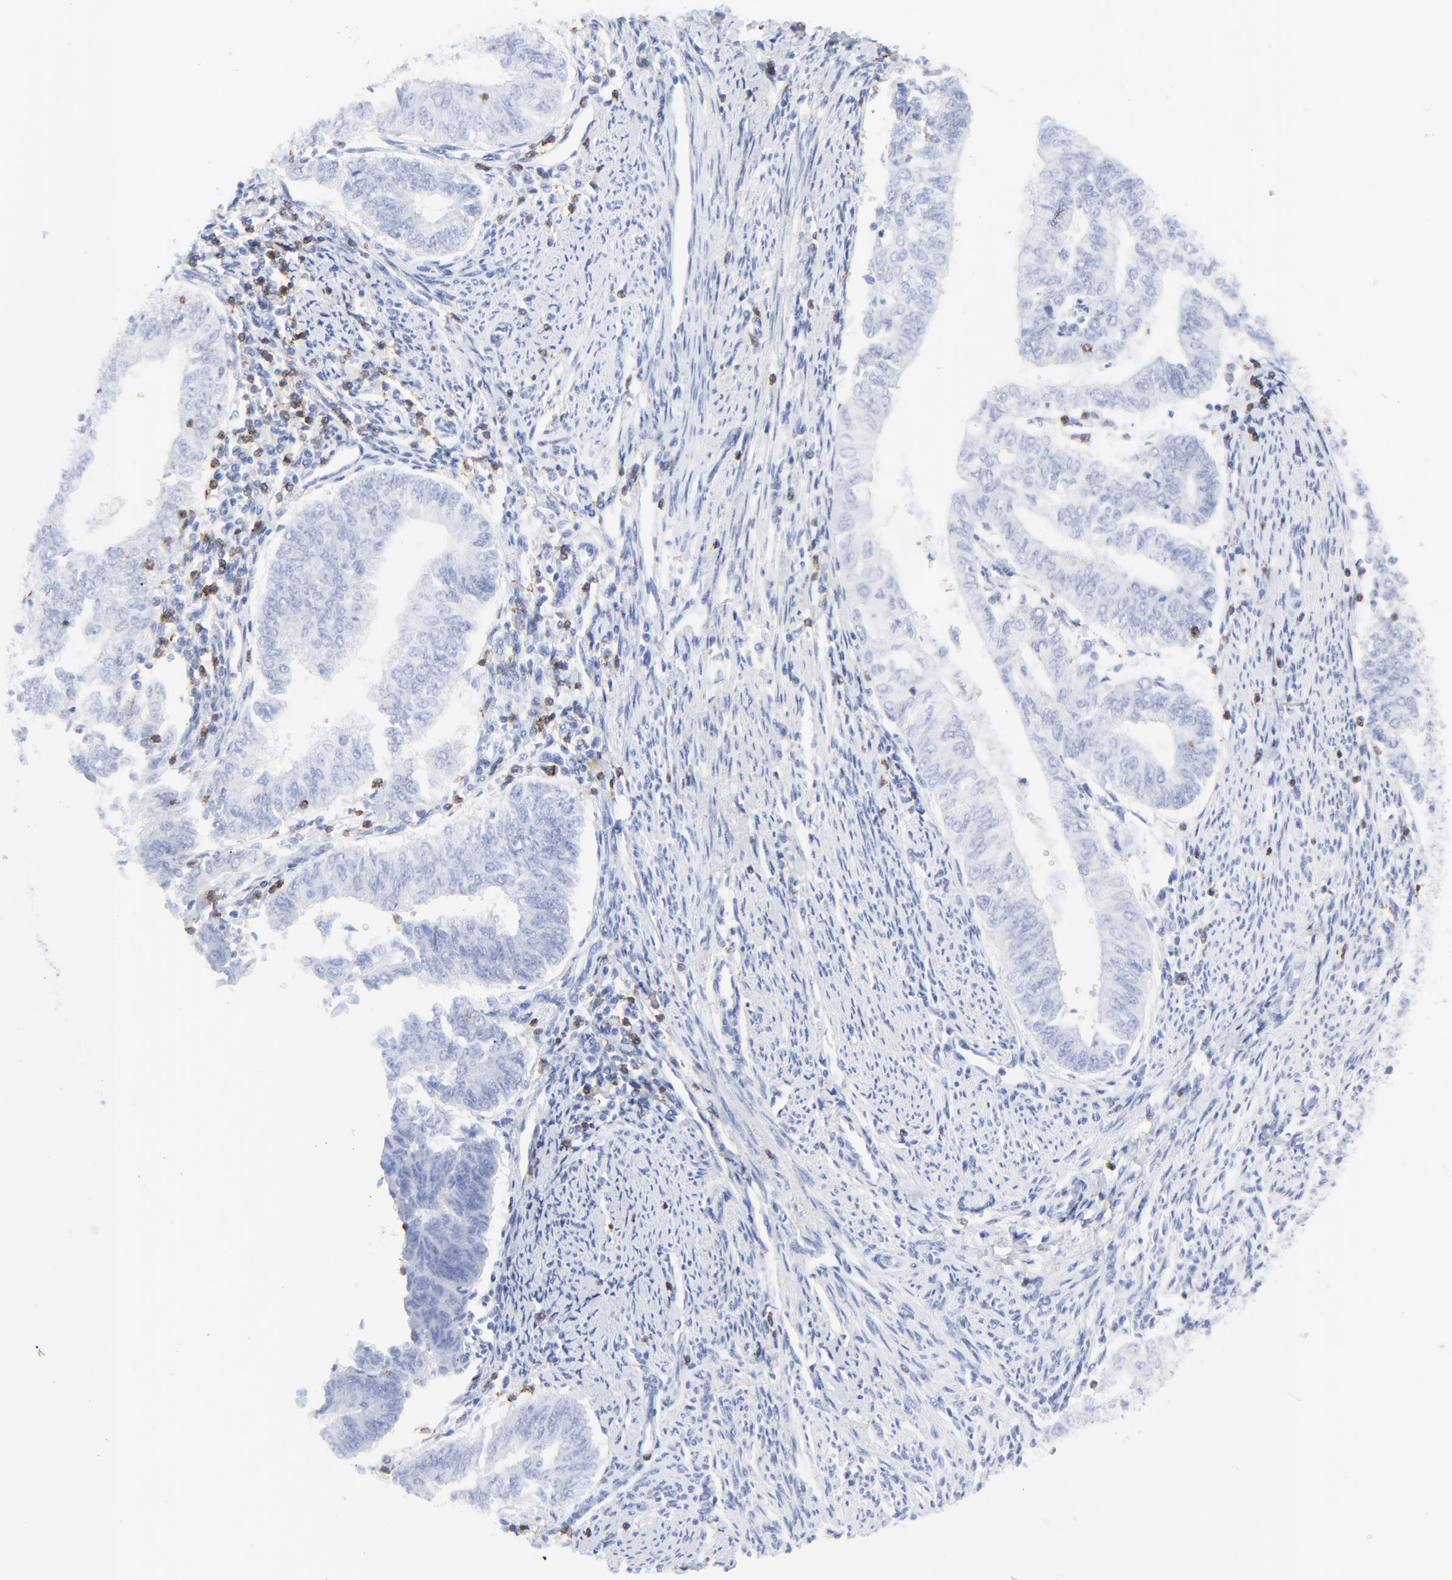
{"staining": {"intensity": "negative", "quantity": "none", "location": "none"}, "tissue": "endometrial cancer", "cell_type": "Tumor cells", "image_type": "cancer", "snomed": [{"axis": "morphology", "description": "Adenocarcinoma, NOS"}, {"axis": "topography", "description": "Endometrium"}], "caption": "Immunohistochemistry (IHC) of human endometrial cancer (adenocarcinoma) shows no expression in tumor cells. (Stains: DAB immunohistochemistry (IHC) with hematoxylin counter stain, Microscopy: brightfield microscopy at high magnification).", "gene": "LCK", "patient": {"sex": "female", "age": 66}}